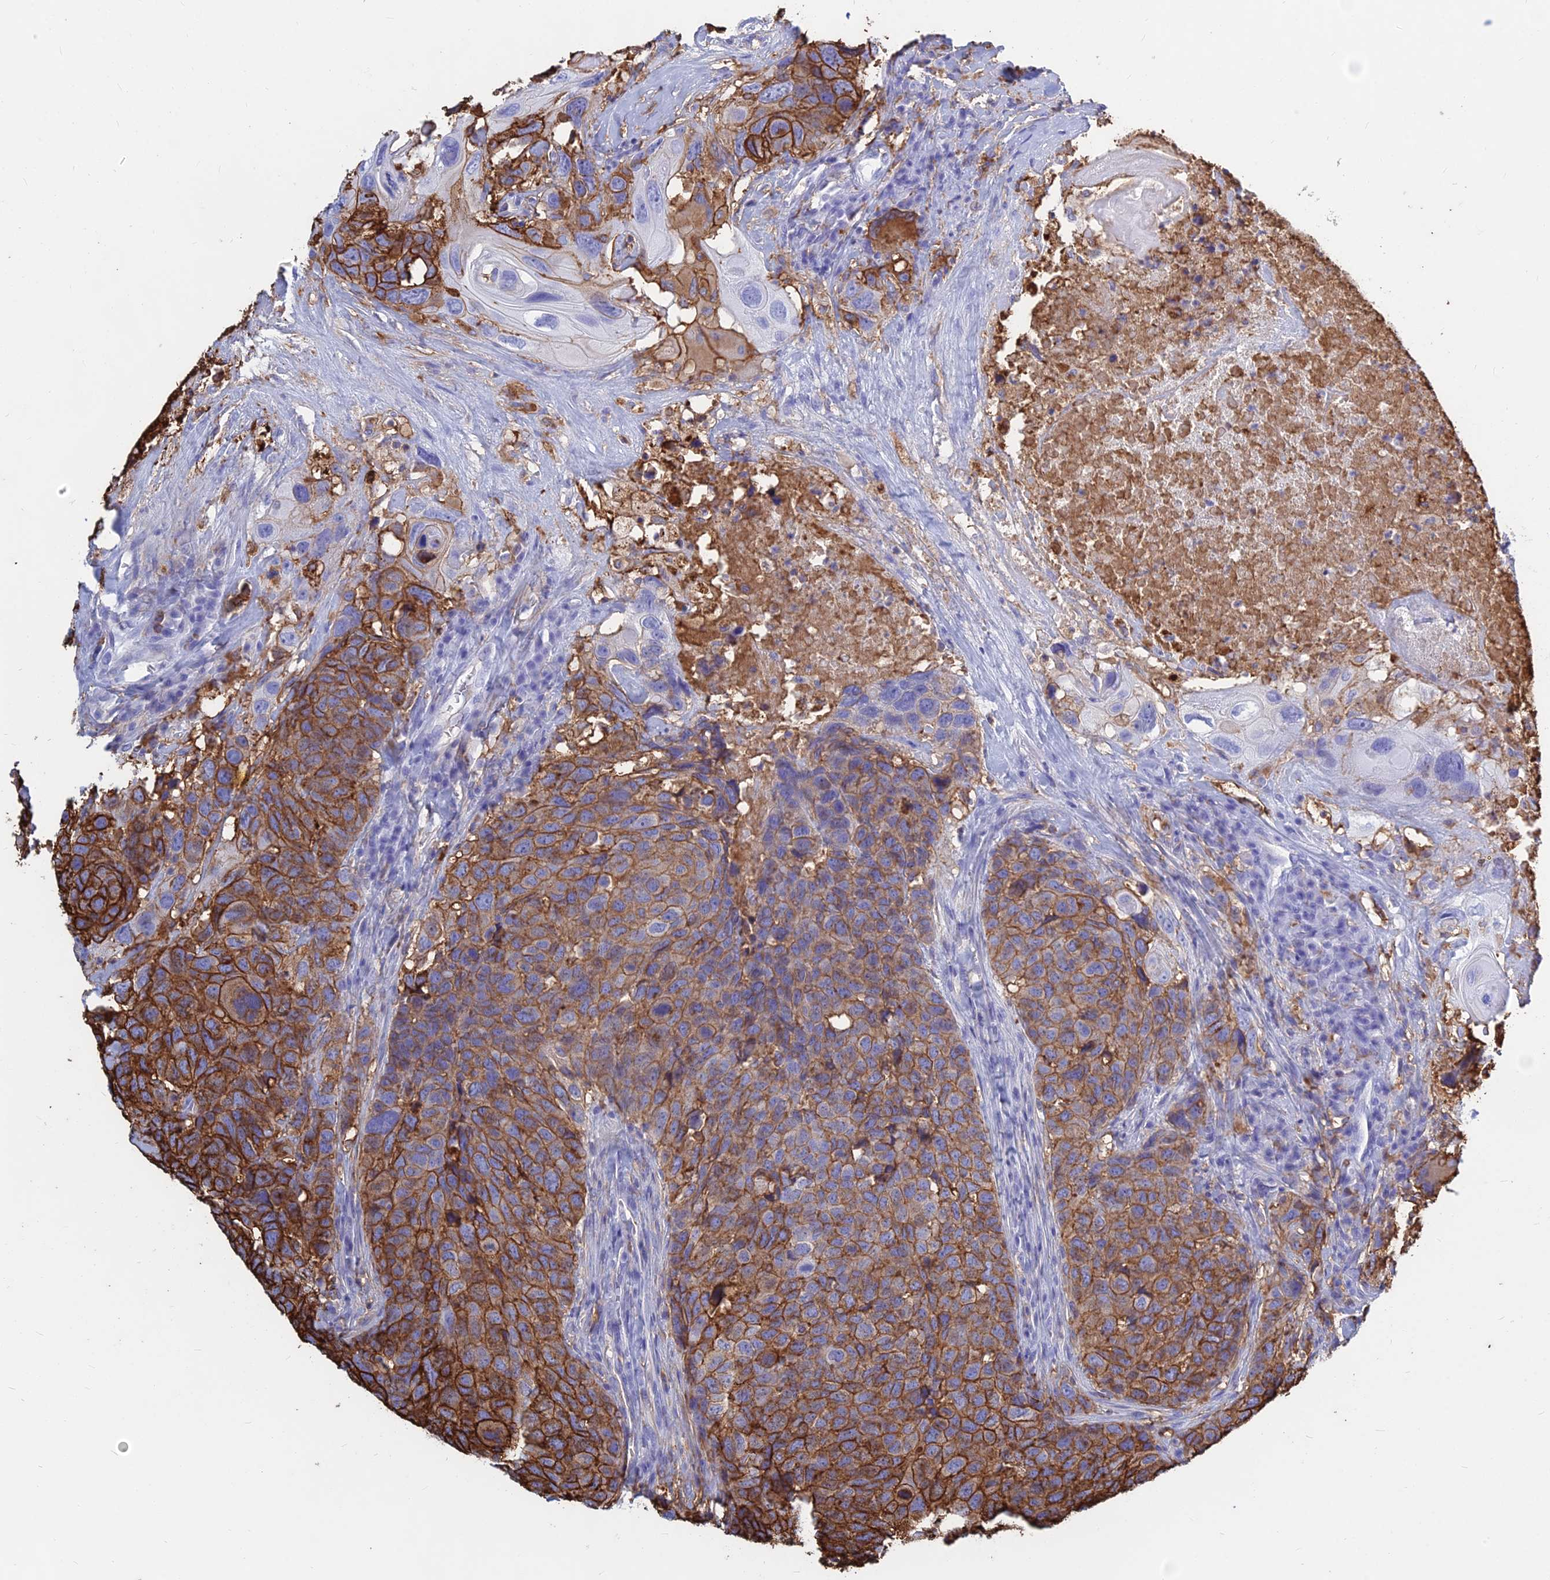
{"staining": {"intensity": "strong", "quantity": ">75%", "location": "cytoplasmic/membranous"}, "tissue": "head and neck cancer", "cell_type": "Tumor cells", "image_type": "cancer", "snomed": [{"axis": "morphology", "description": "Squamous cell carcinoma, NOS"}, {"axis": "topography", "description": "Head-Neck"}], "caption": "Head and neck cancer stained with a brown dye demonstrates strong cytoplasmic/membranous positive positivity in approximately >75% of tumor cells.", "gene": "HLA-DRB1", "patient": {"sex": "male", "age": 66}}